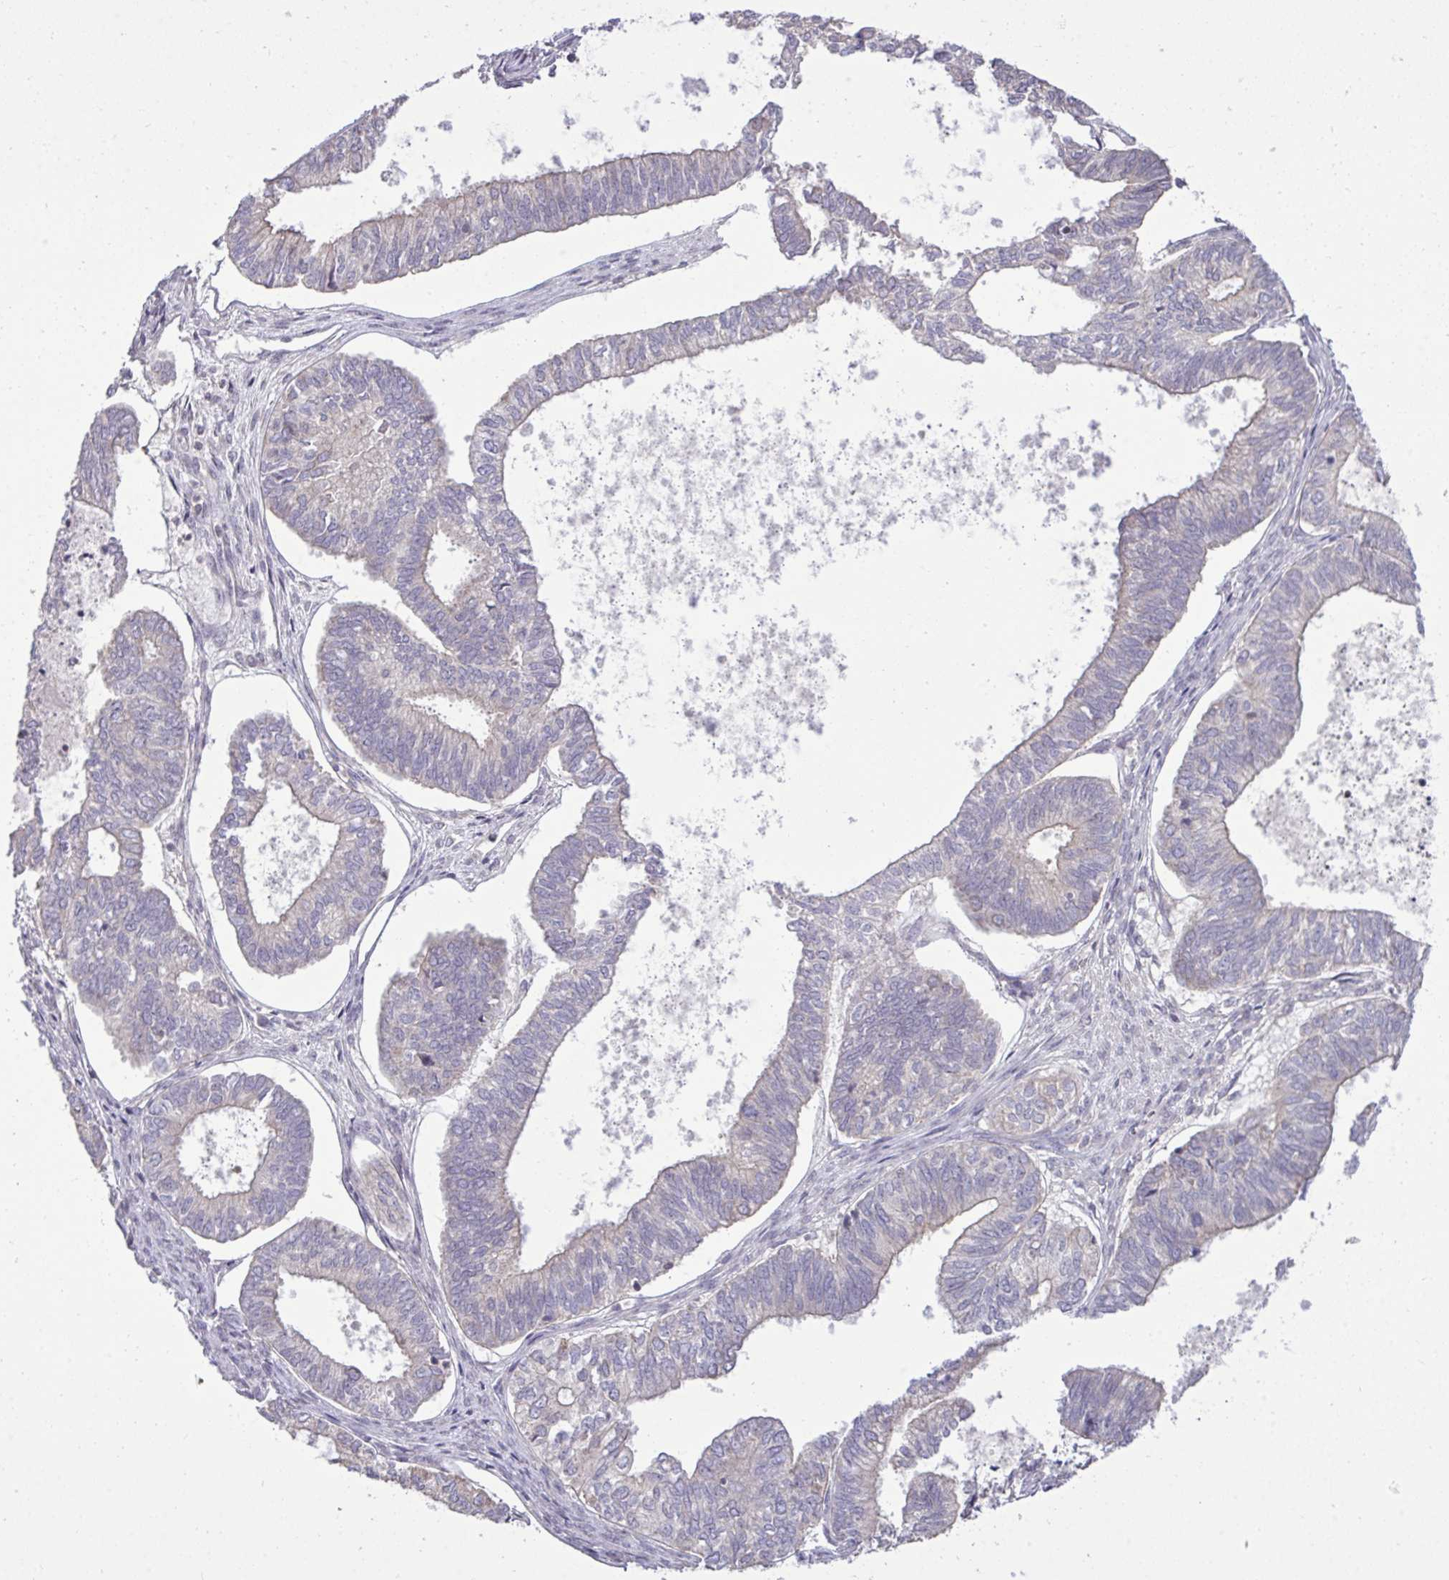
{"staining": {"intensity": "weak", "quantity": "<25%", "location": "cytoplasmic/membranous"}, "tissue": "ovarian cancer", "cell_type": "Tumor cells", "image_type": "cancer", "snomed": [{"axis": "morphology", "description": "Carcinoma, endometroid"}, {"axis": "topography", "description": "Ovary"}], "caption": "A photomicrograph of human endometroid carcinoma (ovarian) is negative for staining in tumor cells.", "gene": "CYP20A1", "patient": {"sex": "female", "age": 64}}